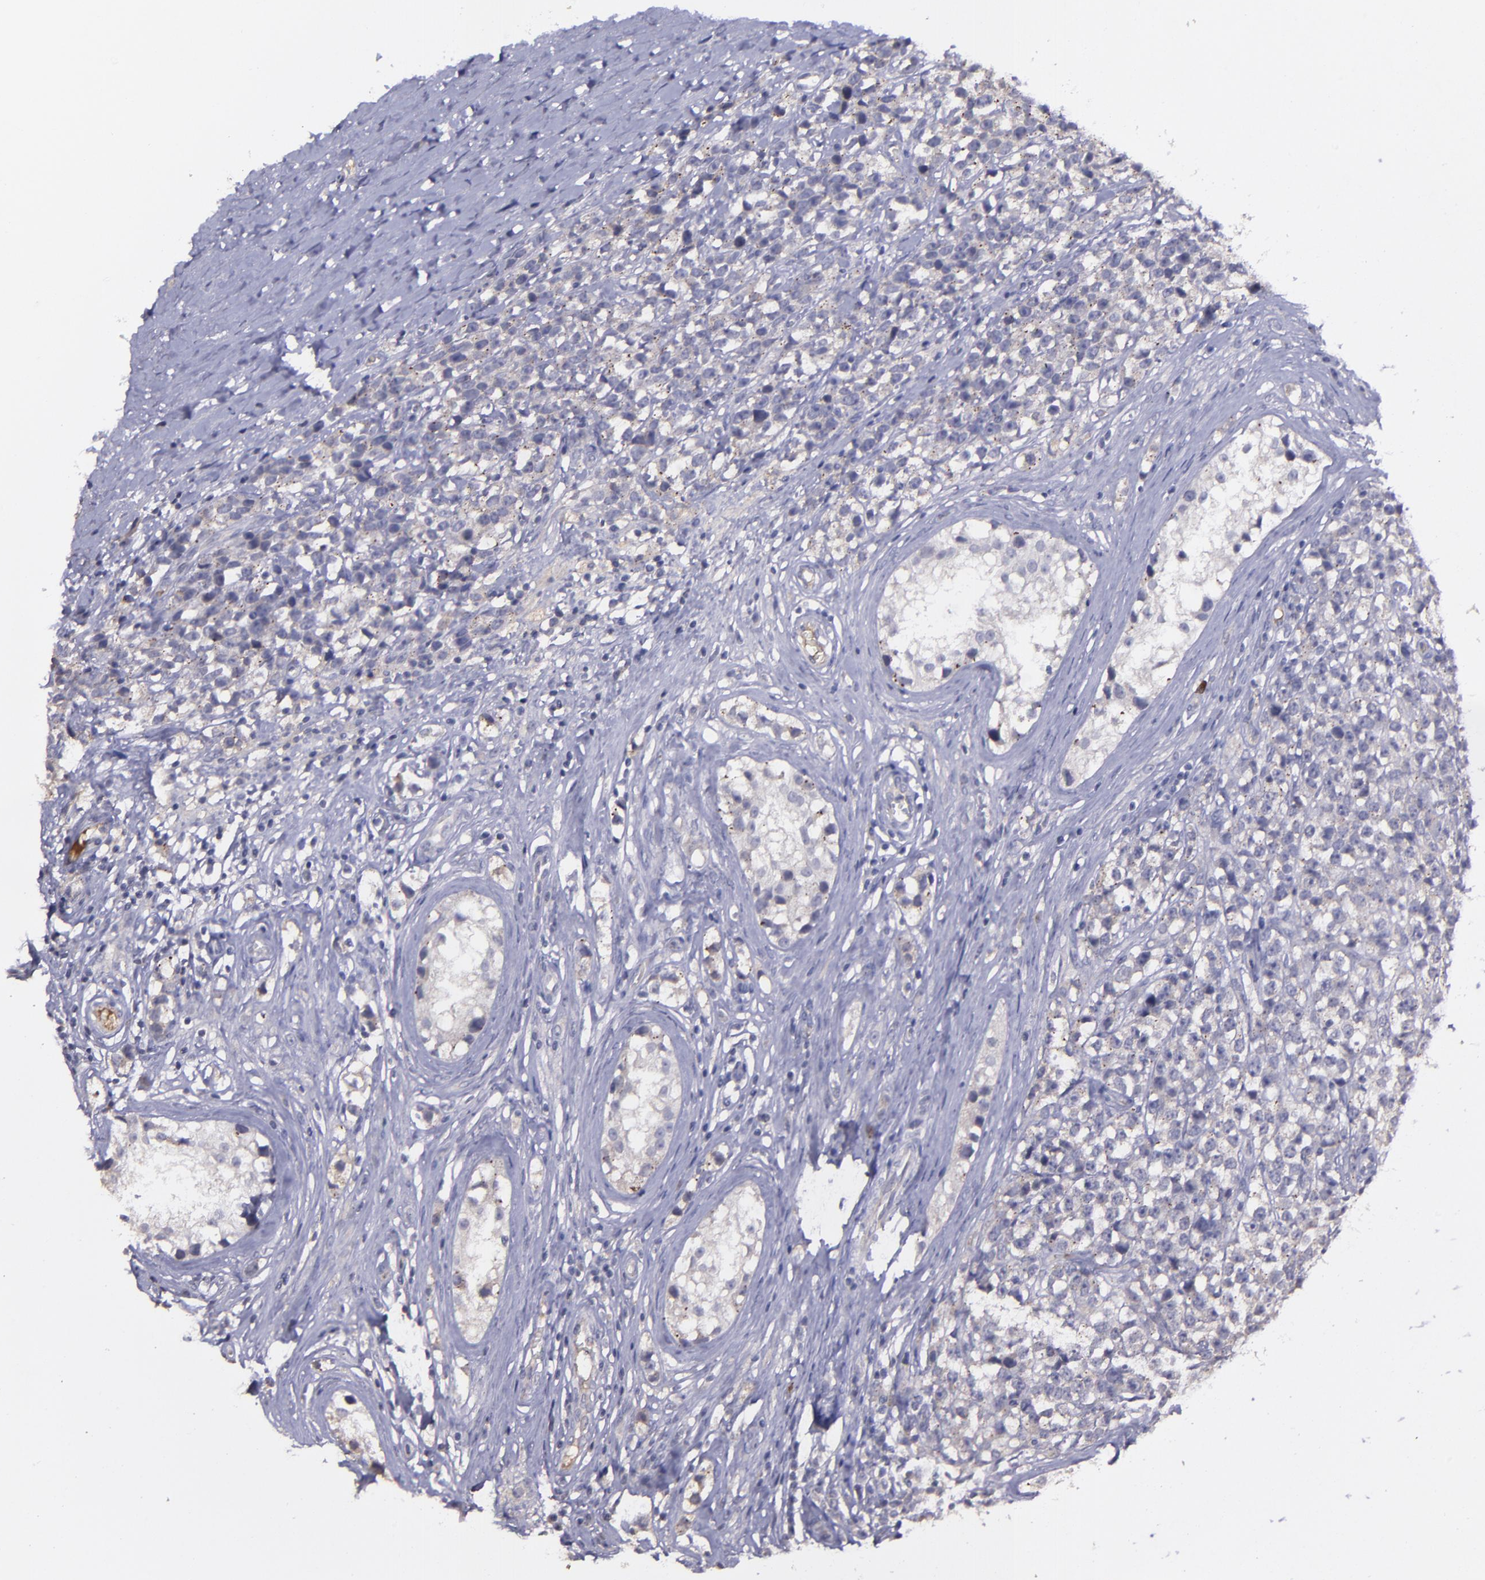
{"staining": {"intensity": "weak", "quantity": "<25%", "location": "cytoplasmic/membranous"}, "tissue": "testis cancer", "cell_type": "Tumor cells", "image_type": "cancer", "snomed": [{"axis": "morphology", "description": "Seminoma, NOS"}, {"axis": "topography", "description": "Testis"}], "caption": "Protein analysis of testis cancer (seminoma) displays no significant expression in tumor cells.", "gene": "MASP1", "patient": {"sex": "male", "age": 25}}